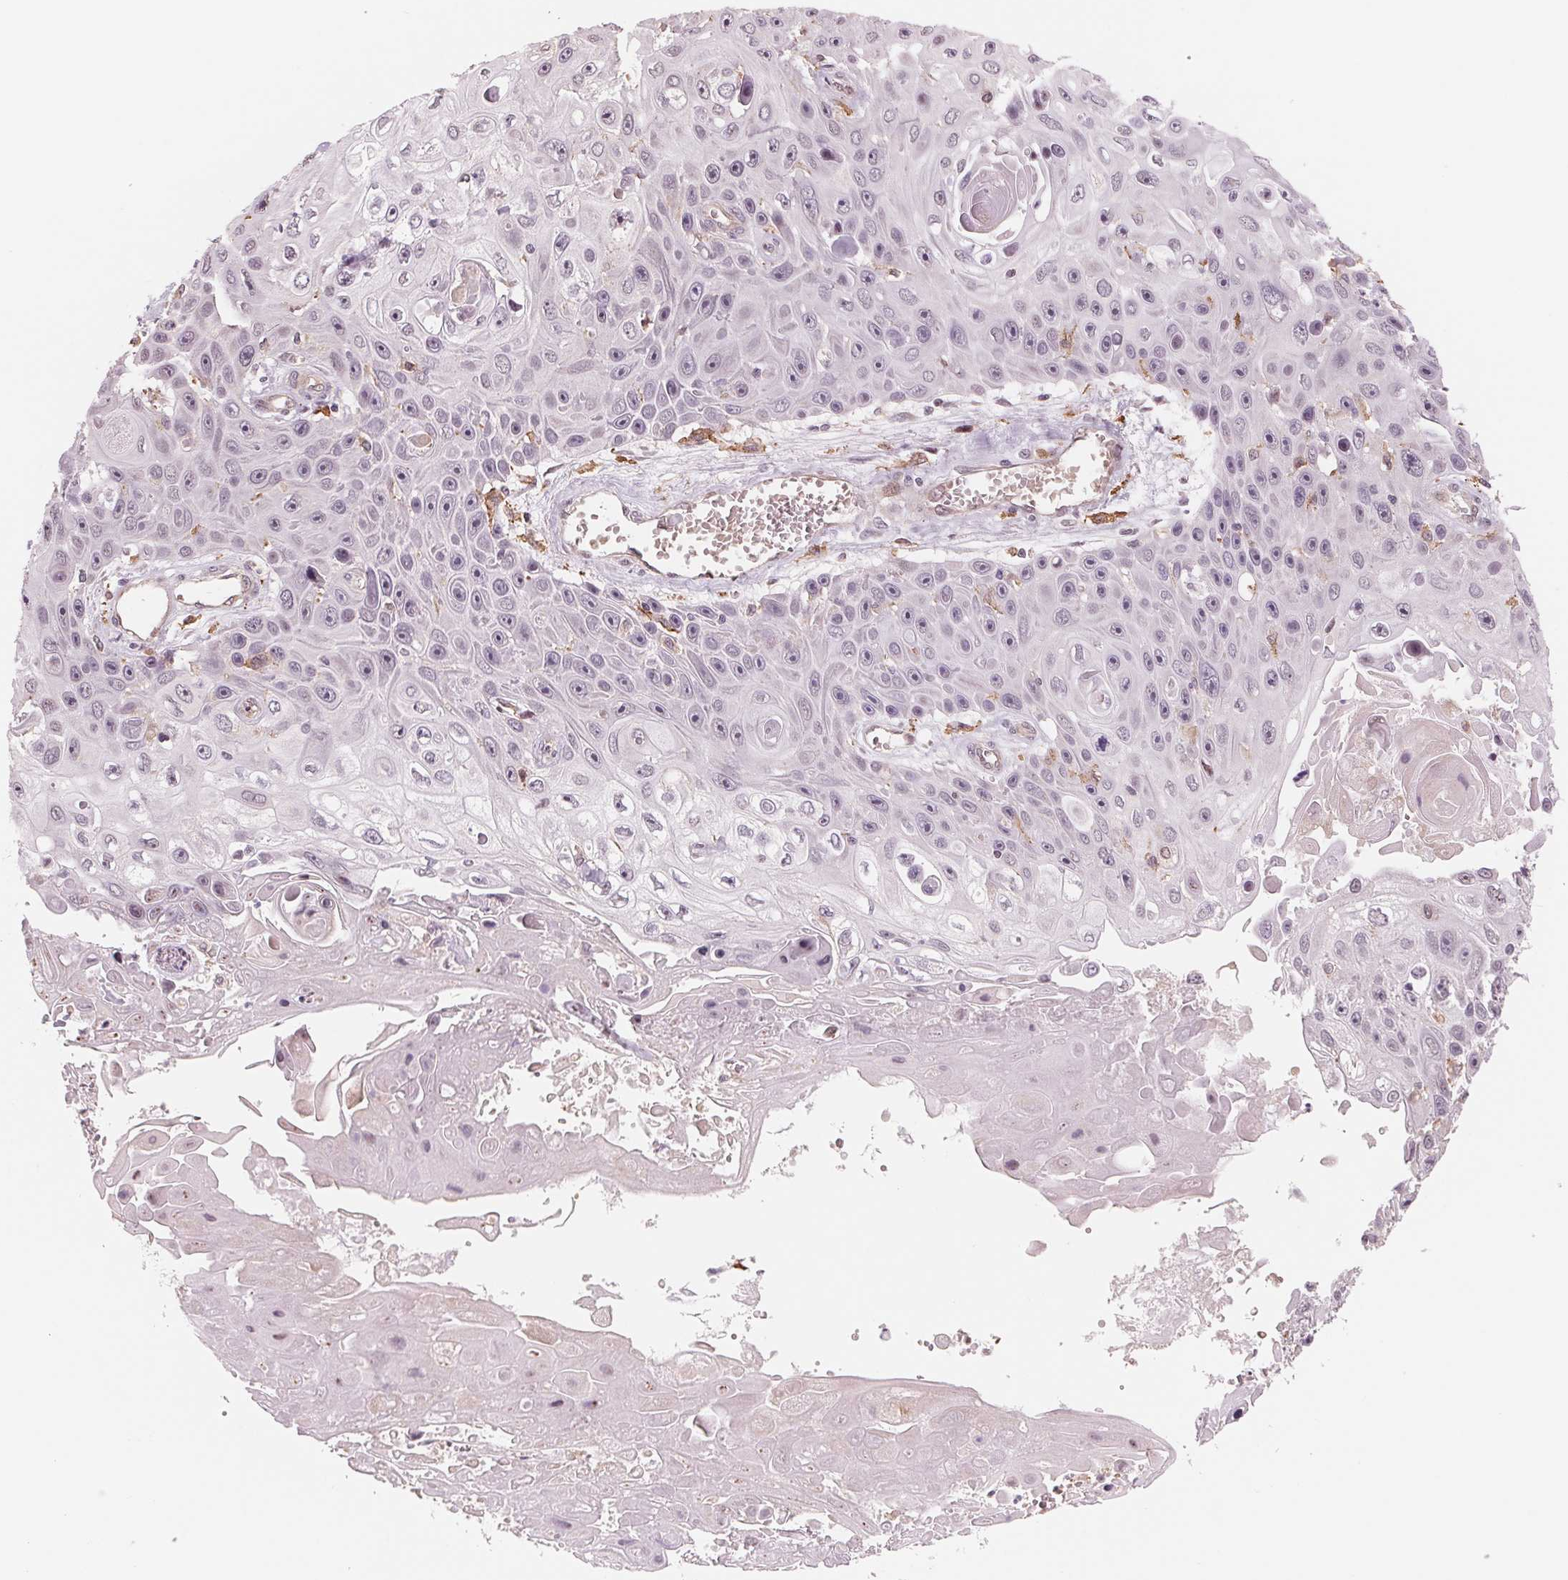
{"staining": {"intensity": "negative", "quantity": "none", "location": "none"}, "tissue": "skin cancer", "cell_type": "Tumor cells", "image_type": "cancer", "snomed": [{"axis": "morphology", "description": "Squamous cell carcinoma, NOS"}, {"axis": "topography", "description": "Skin"}], "caption": "DAB immunohistochemical staining of skin squamous cell carcinoma demonstrates no significant staining in tumor cells.", "gene": "IL9R", "patient": {"sex": "male", "age": 82}}